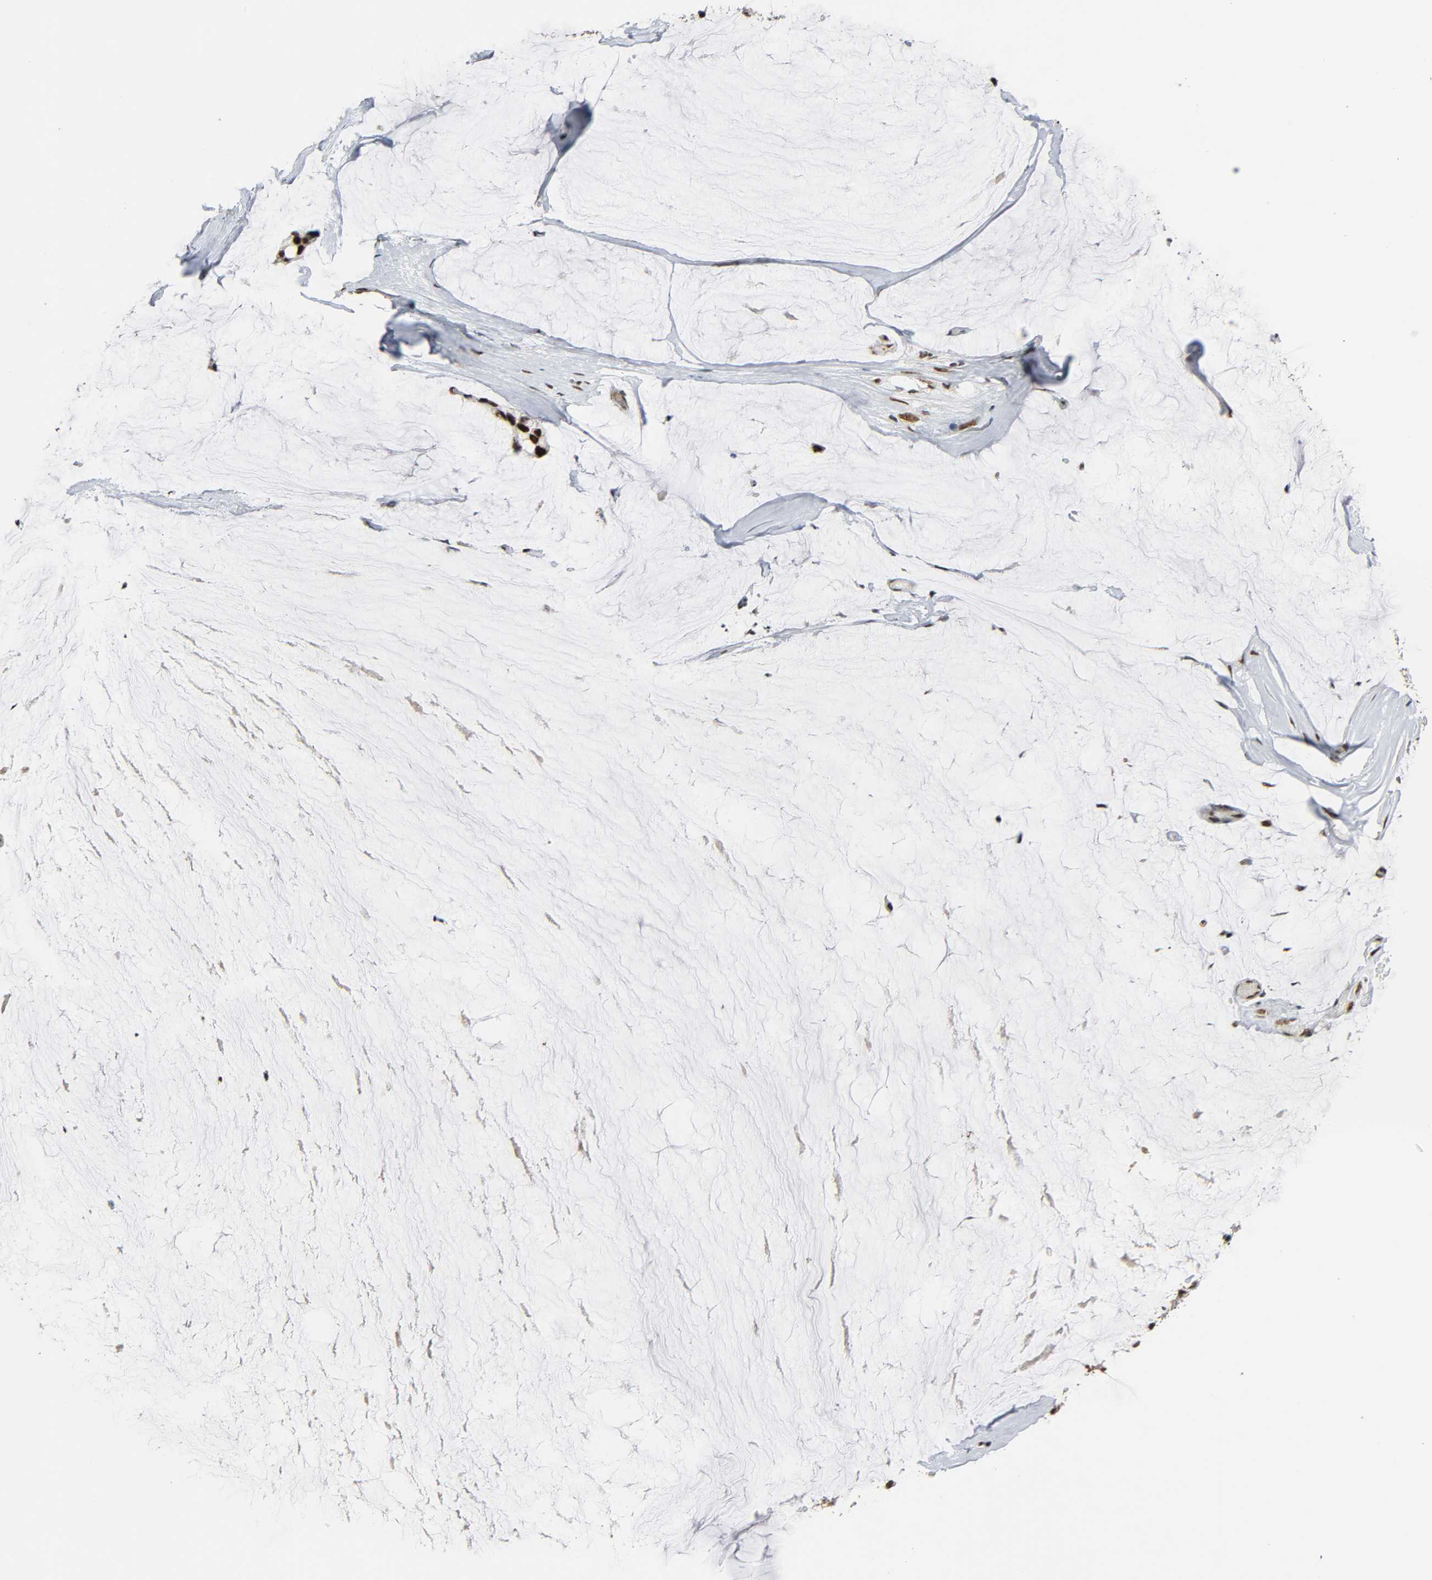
{"staining": {"intensity": "strong", "quantity": ">75%", "location": "nuclear"}, "tissue": "ovarian cancer", "cell_type": "Tumor cells", "image_type": "cancer", "snomed": [{"axis": "morphology", "description": "Cystadenocarcinoma, mucinous, NOS"}, {"axis": "topography", "description": "Ovary"}], "caption": "Strong nuclear protein positivity is appreciated in about >75% of tumor cells in mucinous cystadenocarcinoma (ovarian). (DAB IHC, brown staining for protein, blue staining for nuclei).", "gene": "CDK9", "patient": {"sex": "female", "age": 39}}